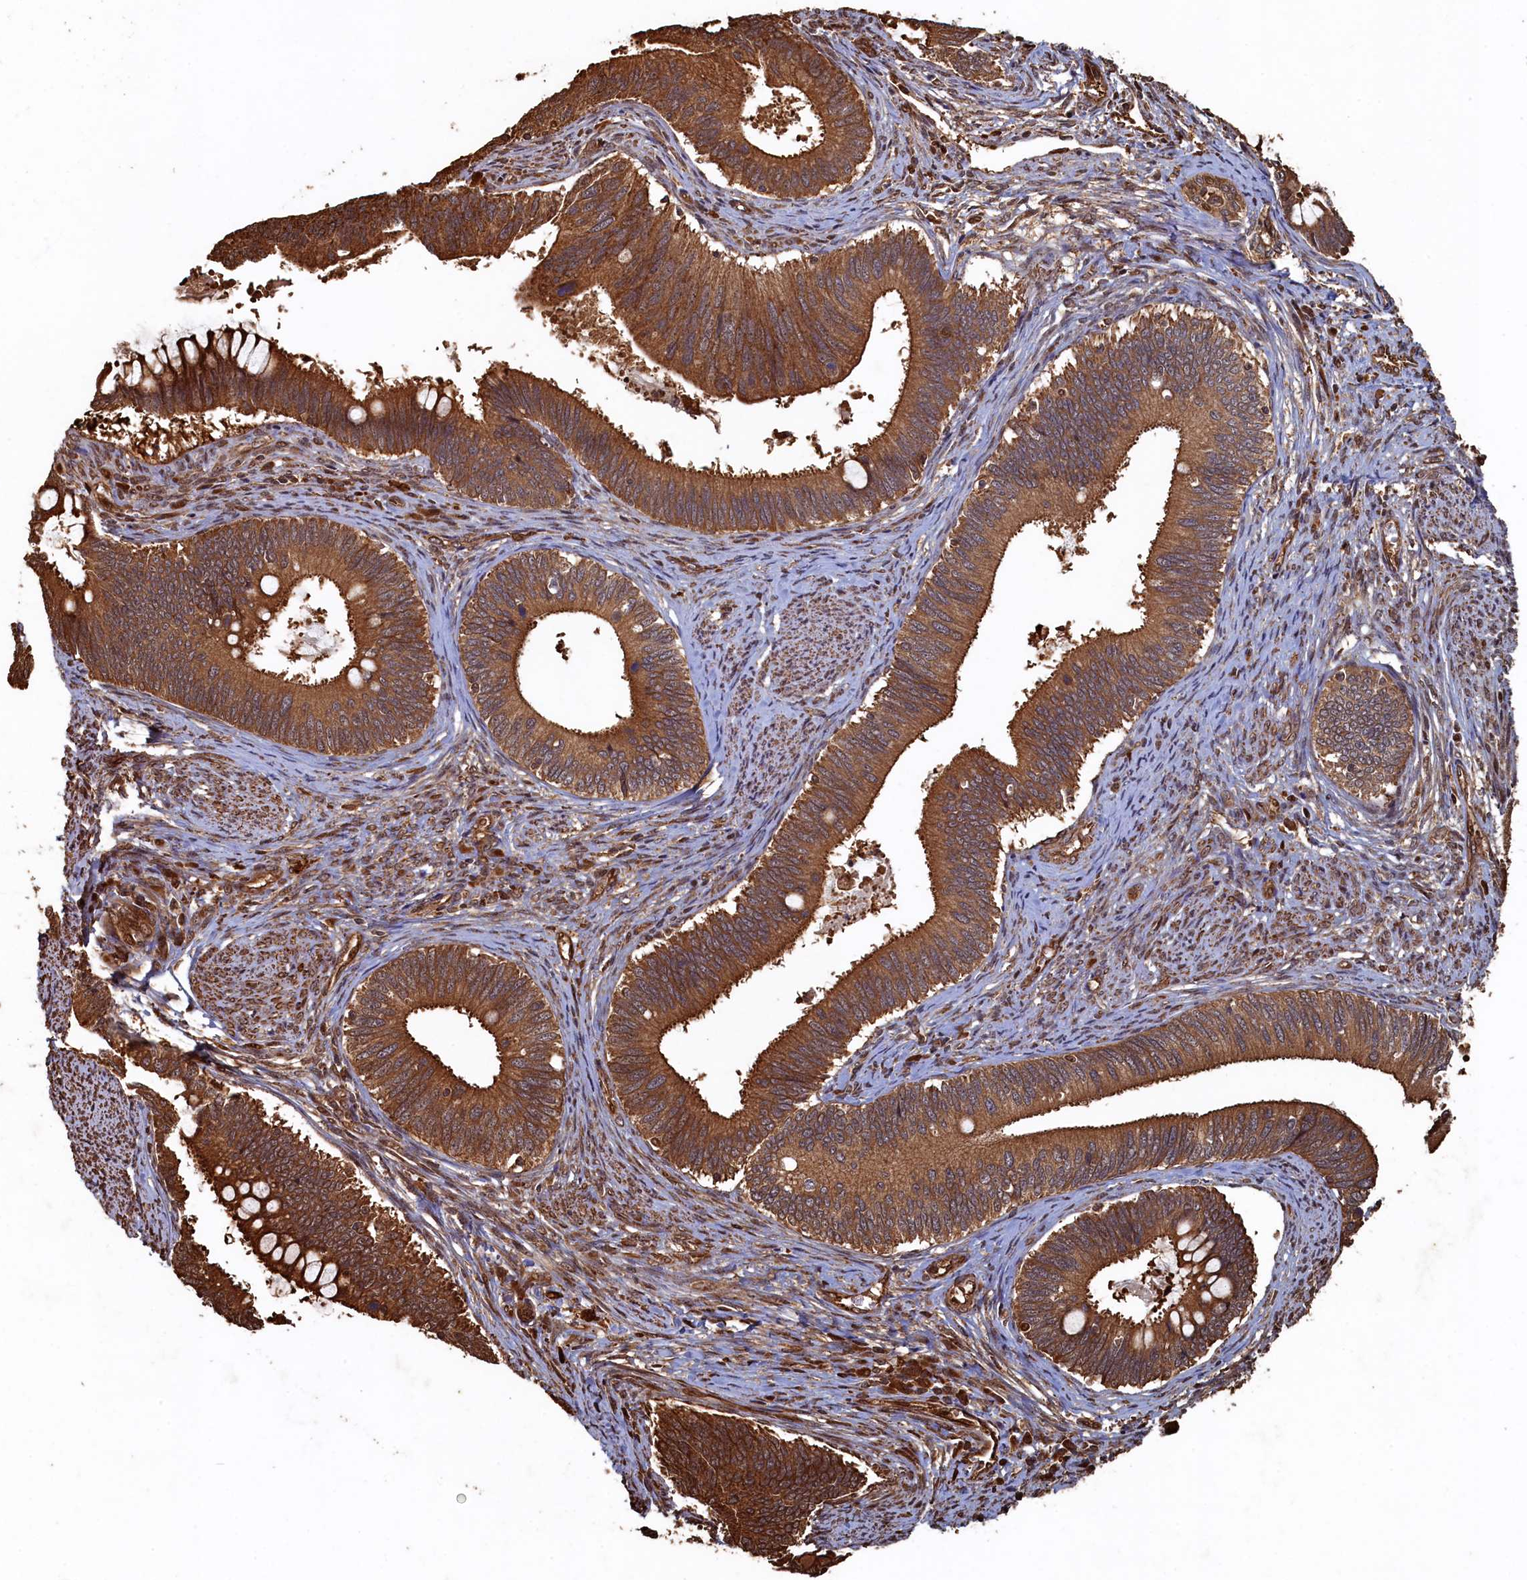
{"staining": {"intensity": "moderate", "quantity": ">75%", "location": "cytoplasmic/membranous"}, "tissue": "cervical cancer", "cell_type": "Tumor cells", "image_type": "cancer", "snomed": [{"axis": "morphology", "description": "Adenocarcinoma, NOS"}, {"axis": "topography", "description": "Cervix"}], "caption": "Immunohistochemical staining of adenocarcinoma (cervical) shows medium levels of moderate cytoplasmic/membranous expression in about >75% of tumor cells.", "gene": "PIGN", "patient": {"sex": "female", "age": 42}}